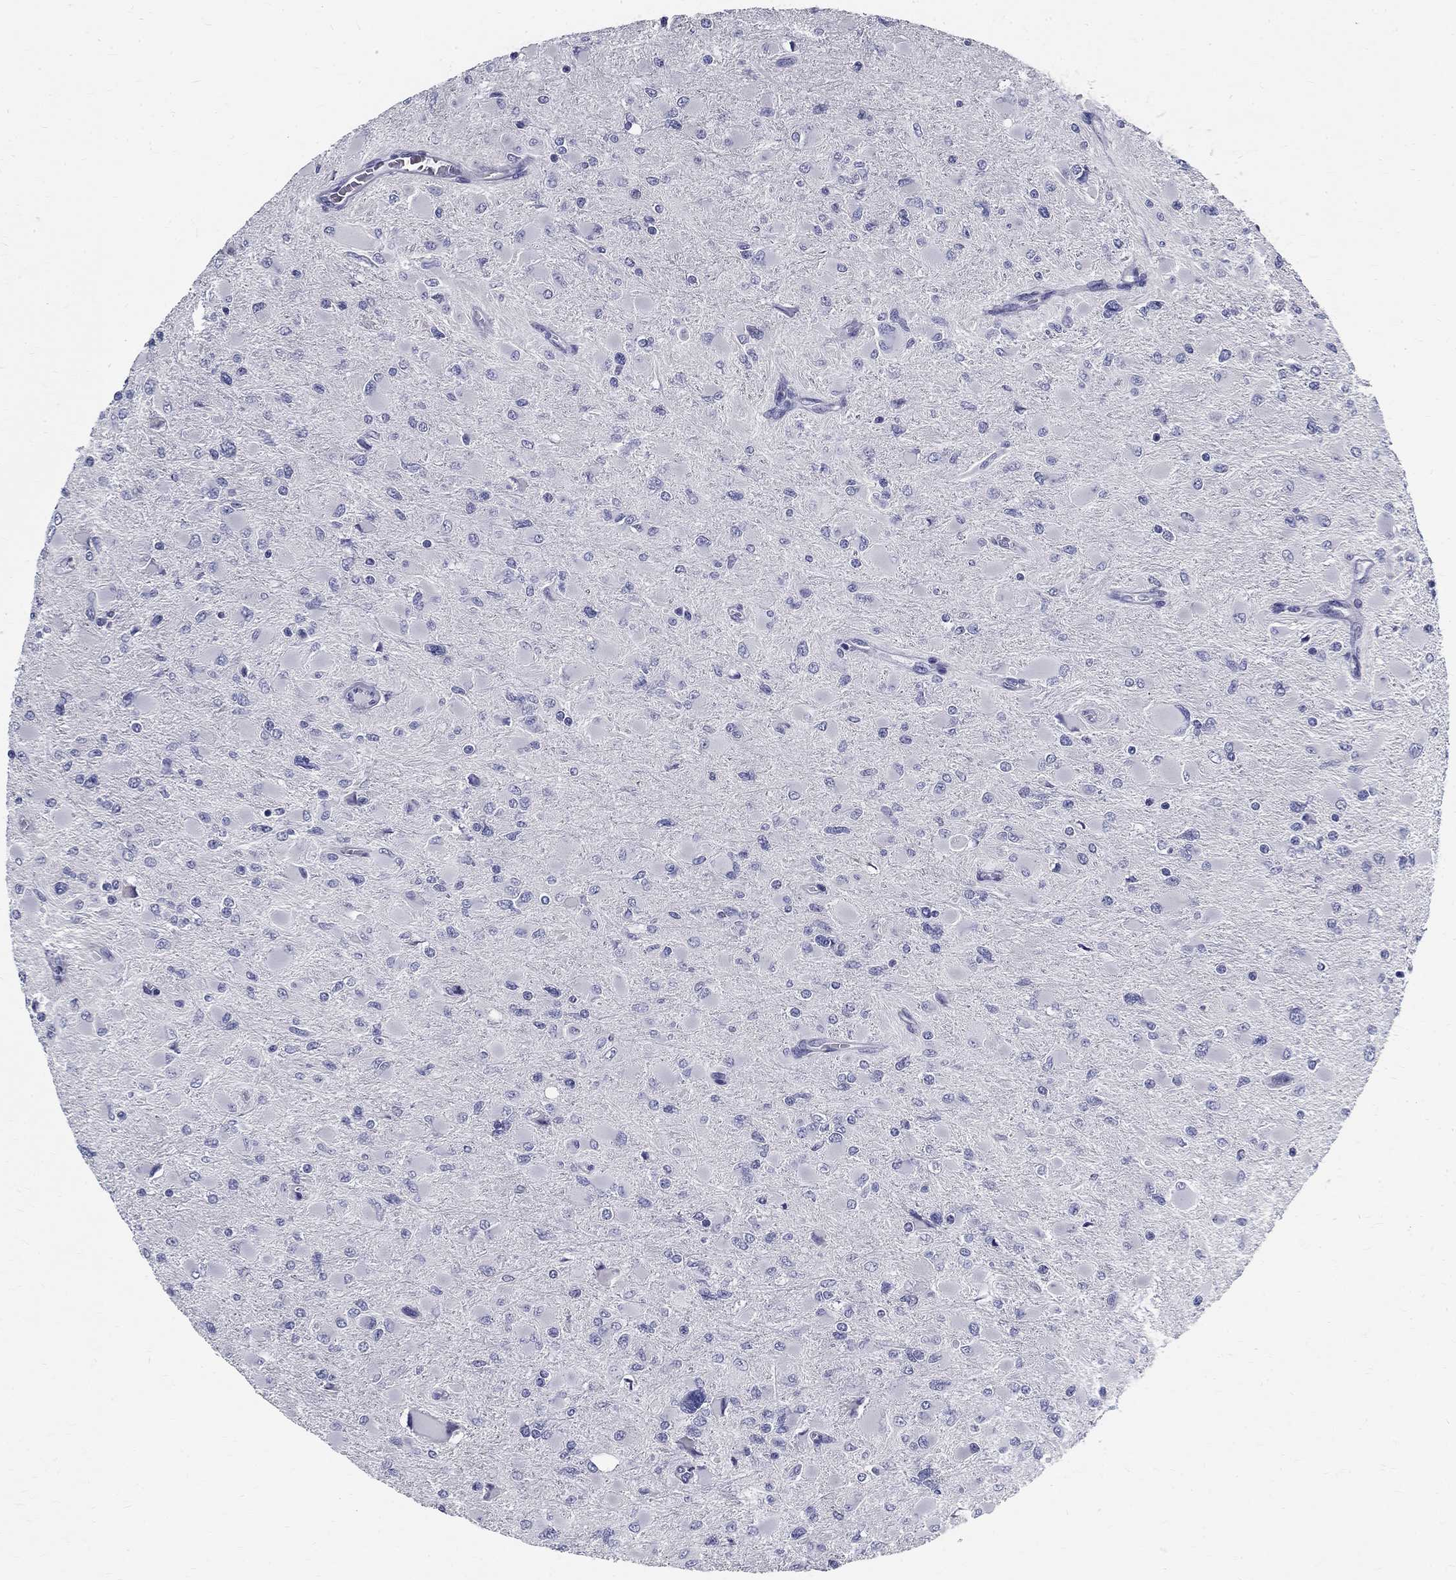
{"staining": {"intensity": "negative", "quantity": "none", "location": "none"}, "tissue": "glioma", "cell_type": "Tumor cells", "image_type": "cancer", "snomed": [{"axis": "morphology", "description": "Glioma, malignant, High grade"}, {"axis": "topography", "description": "Cerebral cortex"}], "caption": "Immunohistochemical staining of malignant high-grade glioma reveals no significant positivity in tumor cells.", "gene": "TGM4", "patient": {"sex": "female", "age": 36}}